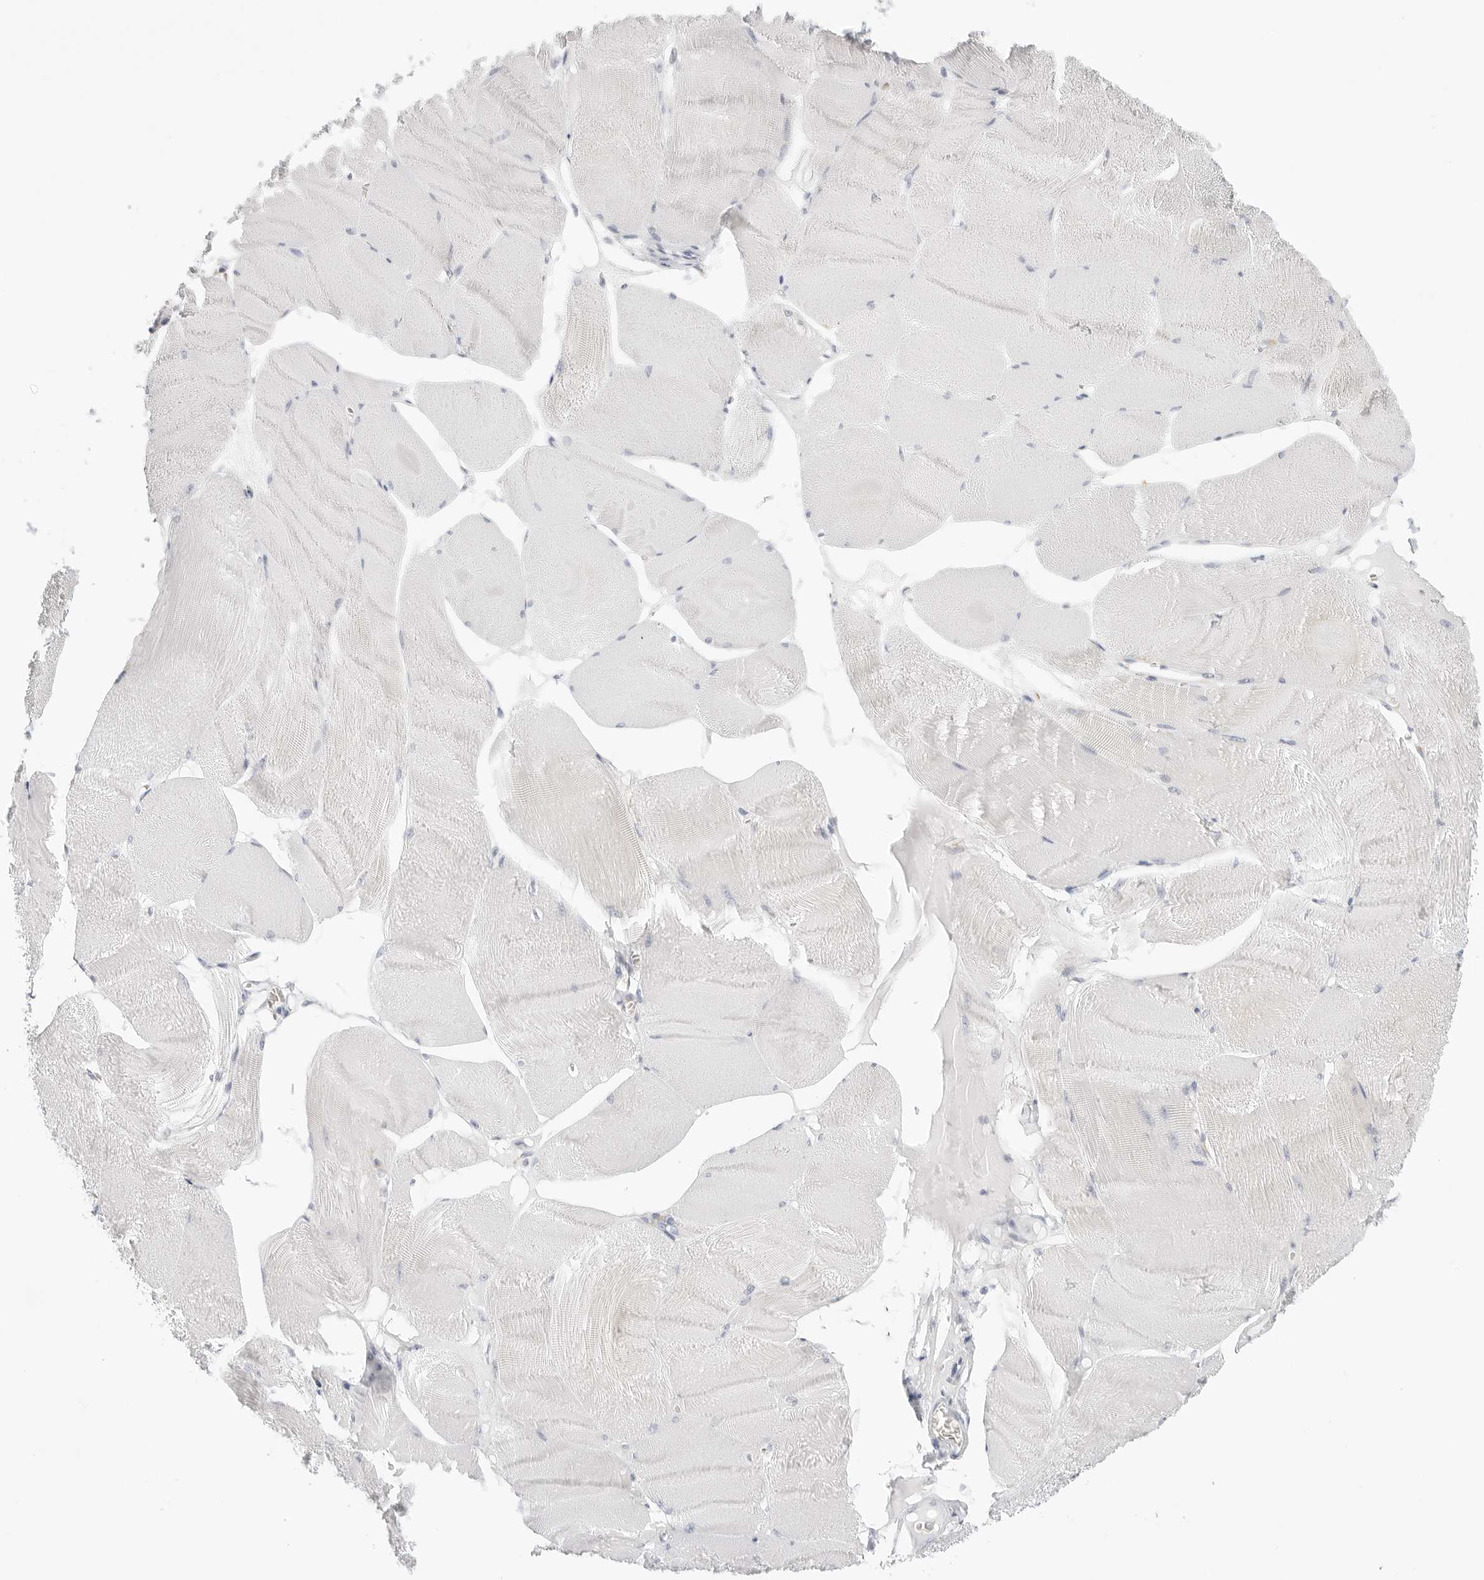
{"staining": {"intensity": "negative", "quantity": "none", "location": "none"}, "tissue": "skeletal muscle", "cell_type": "Myocytes", "image_type": "normal", "snomed": [{"axis": "morphology", "description": "Normal tissue, NOS"}, {"axis": "morphology", "description": "Basal cell carcinoma"}, {"axis": "topography", "description": "Skeletal muscle"}], "caption": "Skeletal muscle stained for a protein using immunohistochemistry (IHC) demonstrates no expression myocytes.", "gene": "THEM4", "patient": {"sex": "female", "age": 64}}